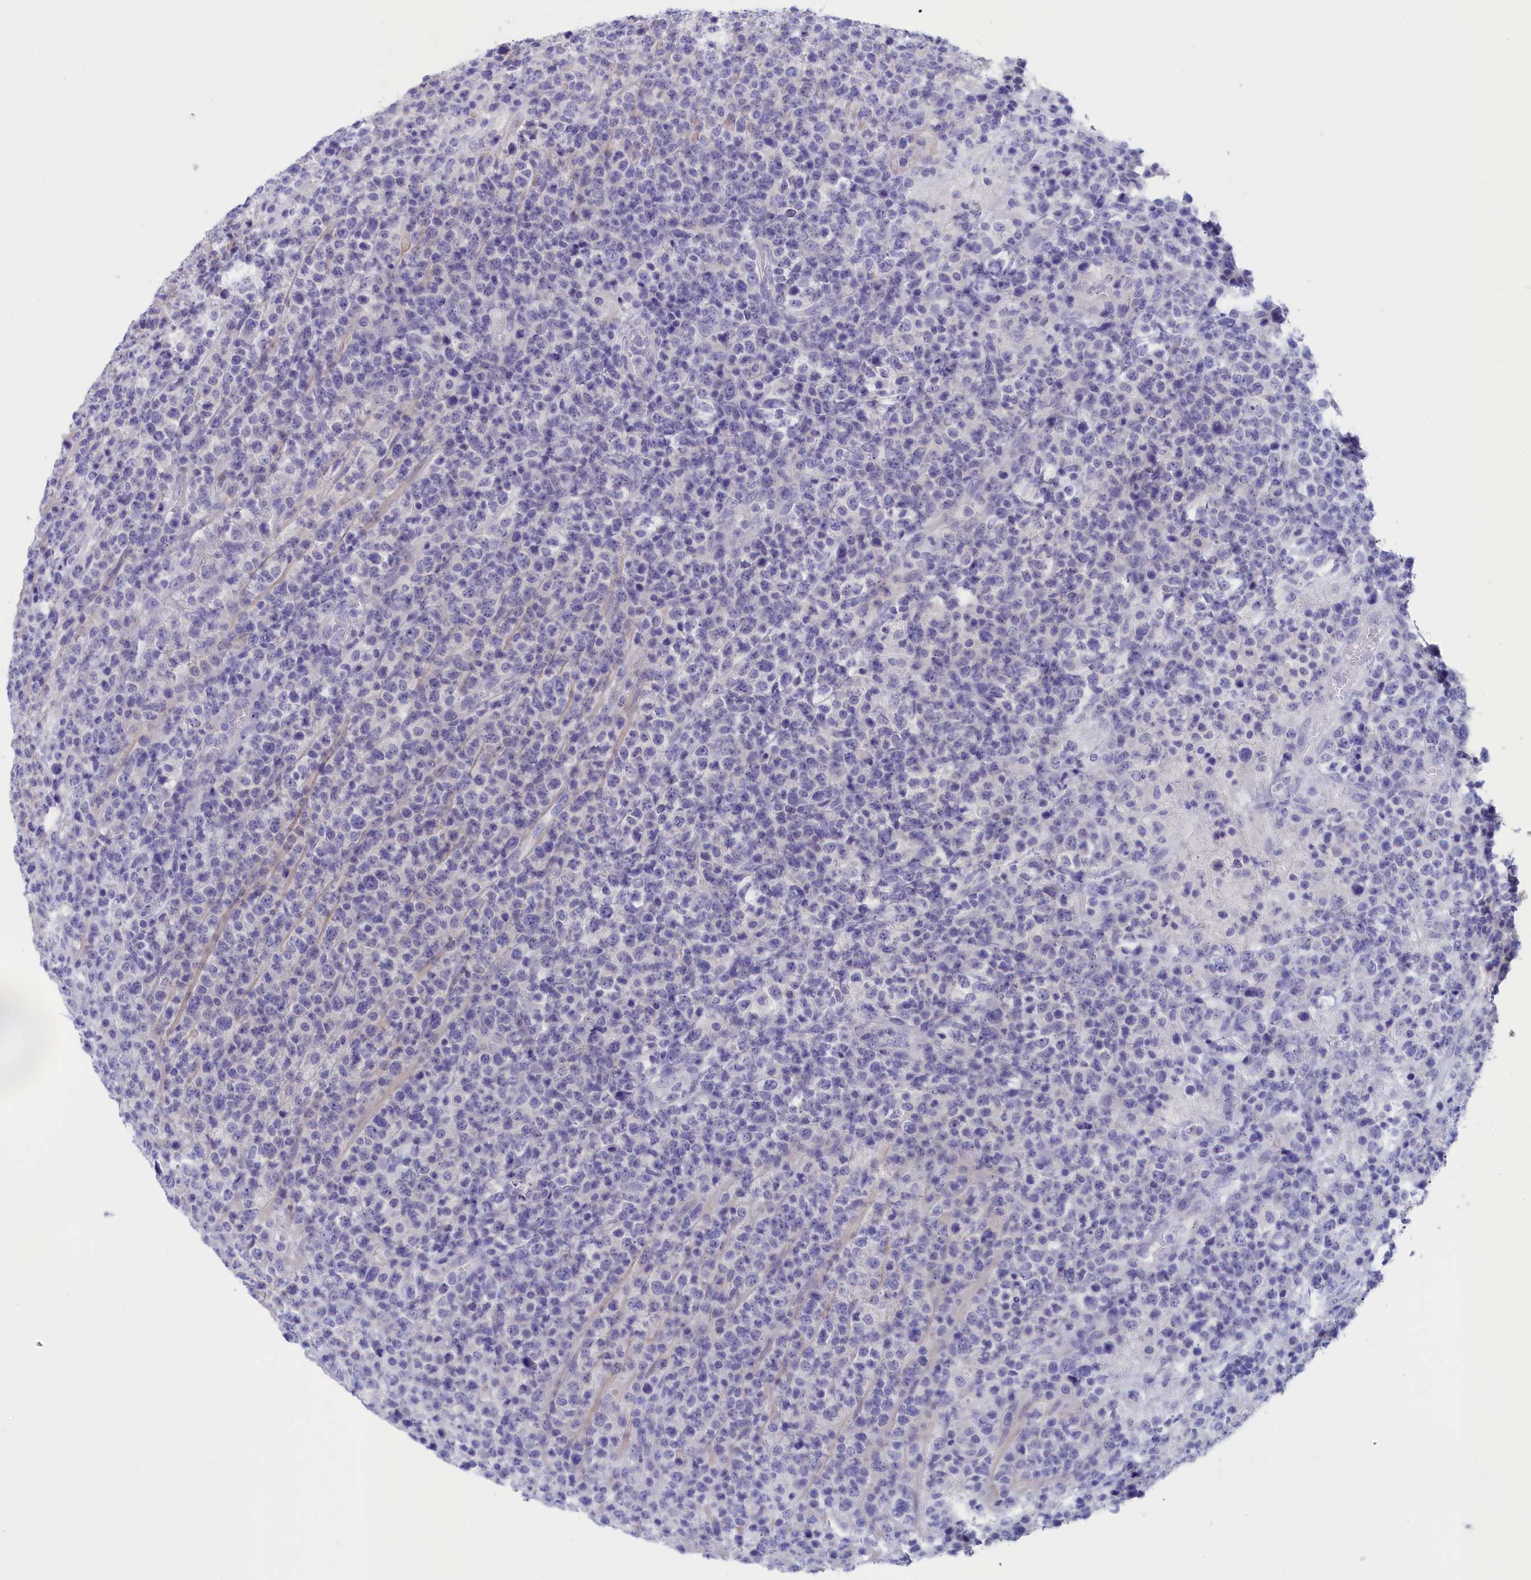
{"staining": {"intensity": "negative", "quantity": "none", "location": "none"}, "tissue": "lymphoma", "cell_type": "Tumor cells", "image_type": "cancer", "snomed": [{"axis": "morphology", "description": "Malignant lymphoma, non-Hodgkin's type, High grade"}, {"axis": "topography", "description": "Colon"}], "caption": "Human malignant lymphoma, non-Hodgkin's type (high-grade) stained for a protein using immunohistochemistry (IHC) exhibits no positivity in tumor cells.", "gene": "ANKRD2", "patient": {"sex": "female", "age": 53}}